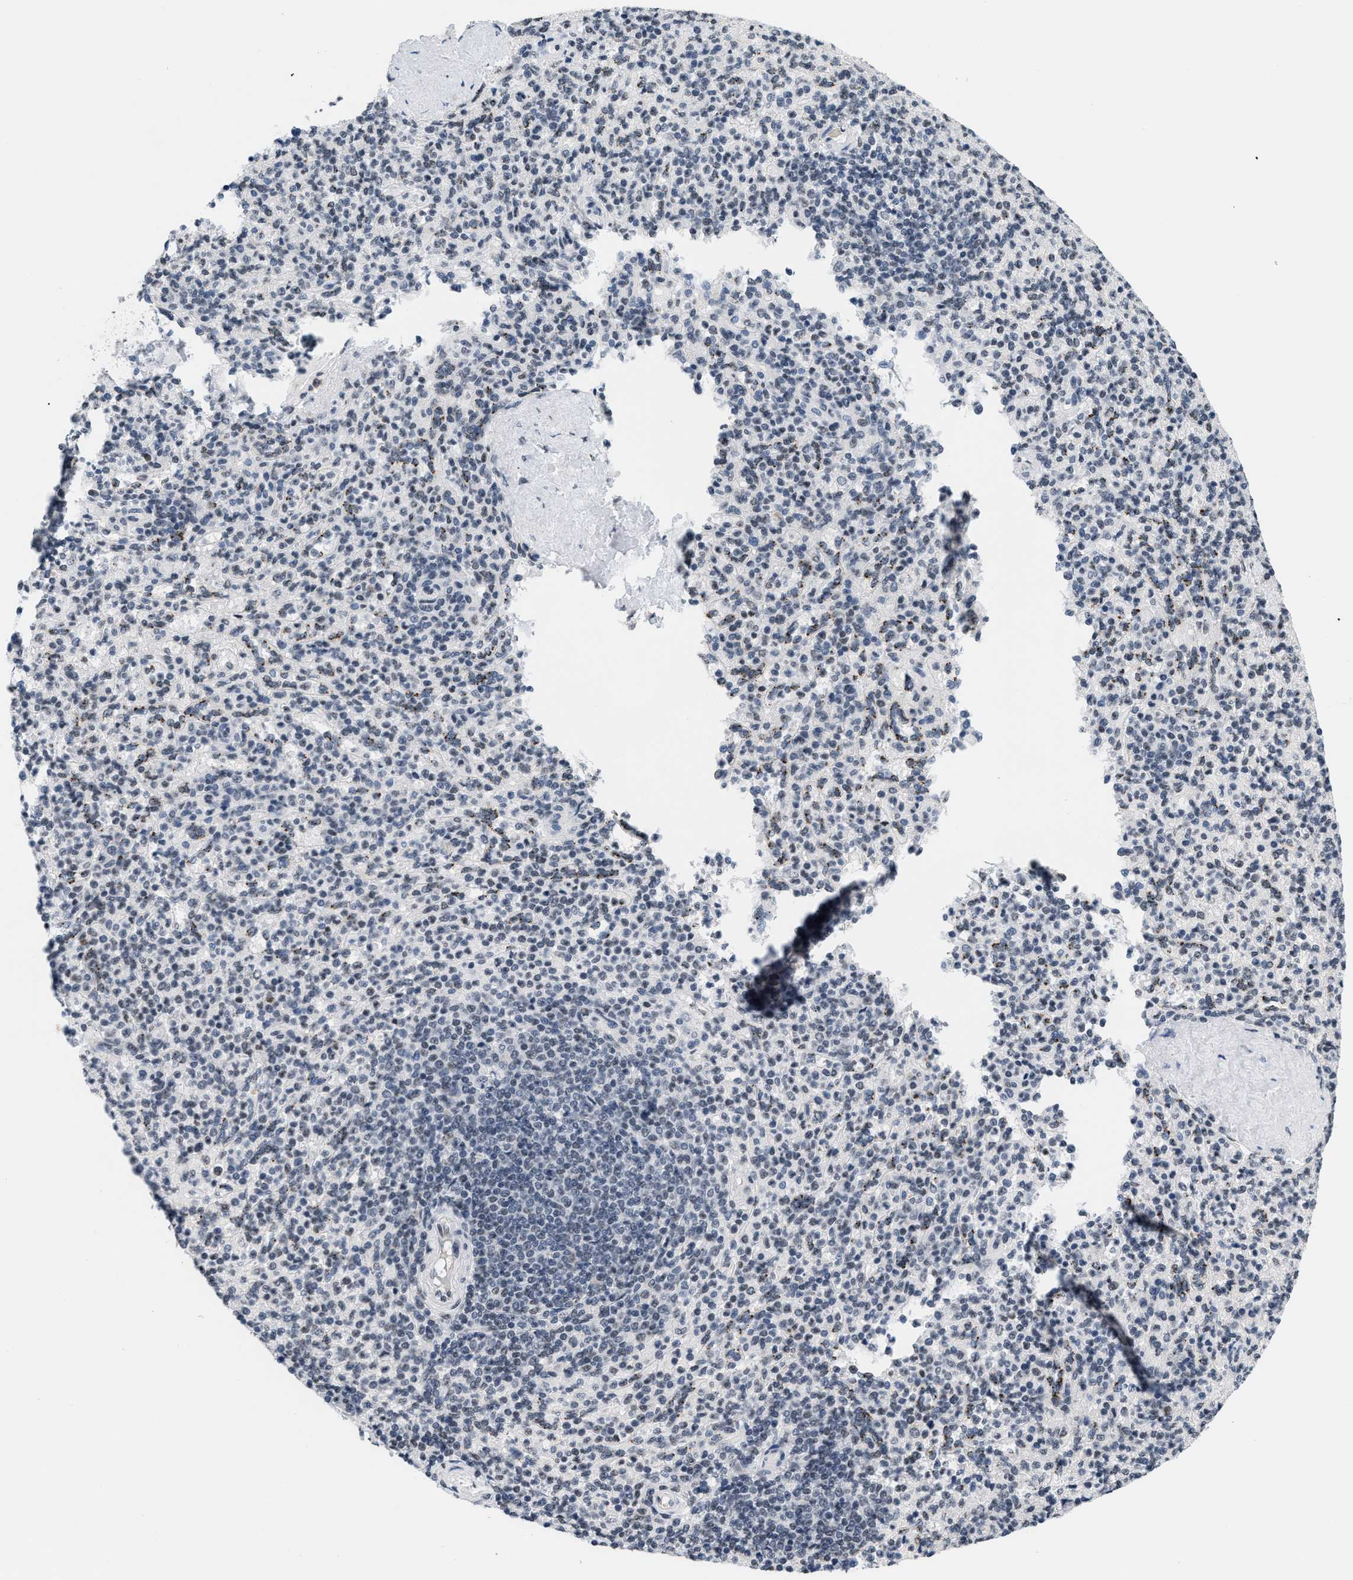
{"staining": {"intensity": "weak", "quantity": "<25%", "location": "nuclear"}, "tissue": "spleen", "cell_type": "Cells in red pulp", "image_type": "normal", "snomed": [{"axis": "morphology", "description": "Normal tissue, NOS"}, {"axis": "topography", "description": "Spleen"}], "caption": "An image of spleen stained for a protein displays no brown staining in cells in red pulp. (IHC, brightfield microscopy, high magnification).", "gene": "RAF1", "patient": {"sex": "male", "age": 36}}